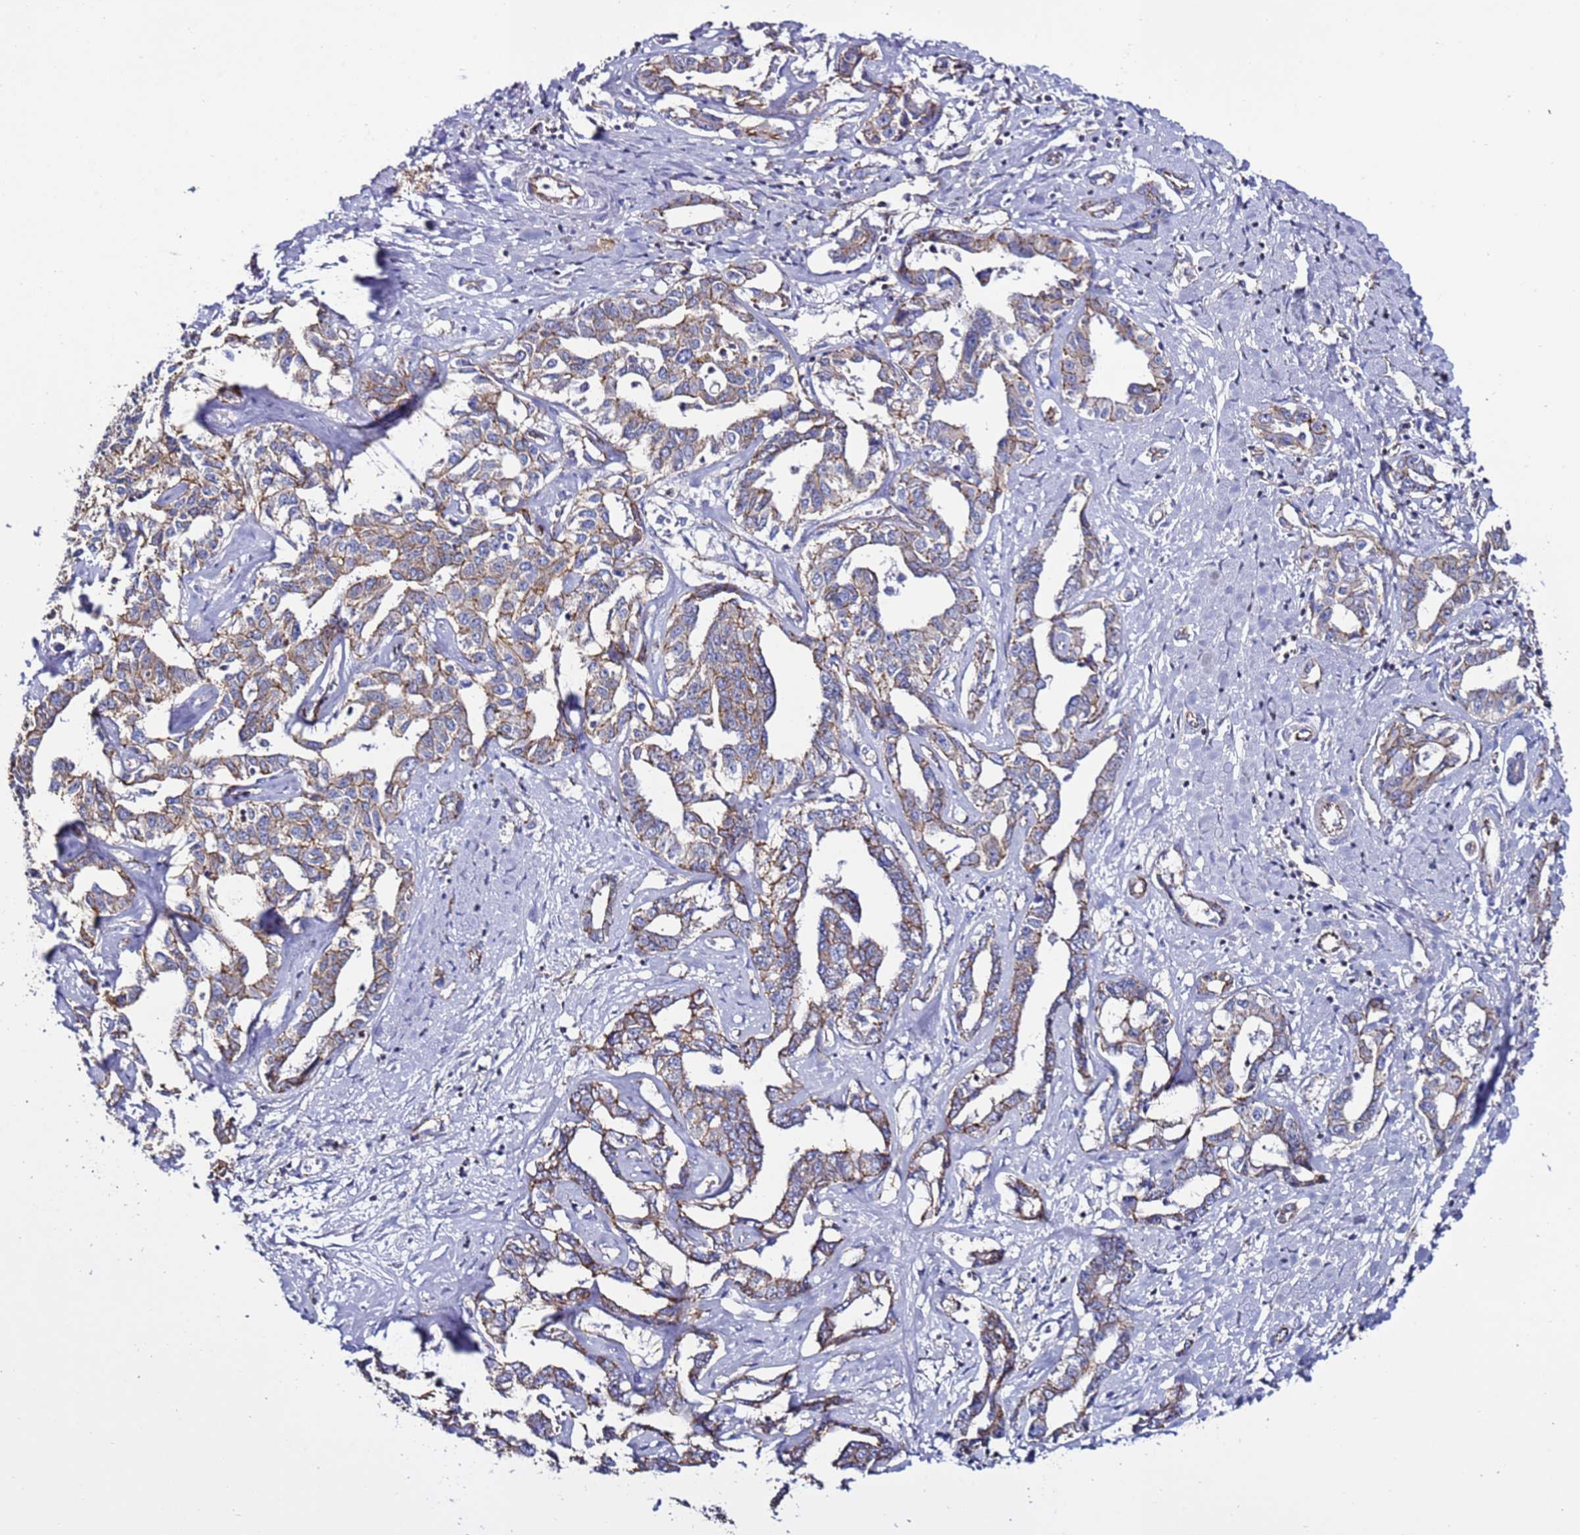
{"staining": {"intensity": "moderate", "quantity": ">75%", "location": "cytoplasmic/membranous"}, "tissue": "liver cancer", "cell_type": "Tumor cells", "image_type": "cancer", "snomed": [{"axis": "morphology", "description": "Cholangiocarcinoma"}, {"axis": "topography", "description": "Liver"}], "caption": "Liver cancer stained with a brown dye exhibits moderate cytoplasmic/membranous positive expression in approximately >75% of tumor cells.", "gene": "TENM3", "patient": {"sex": "male", "age": 59}}